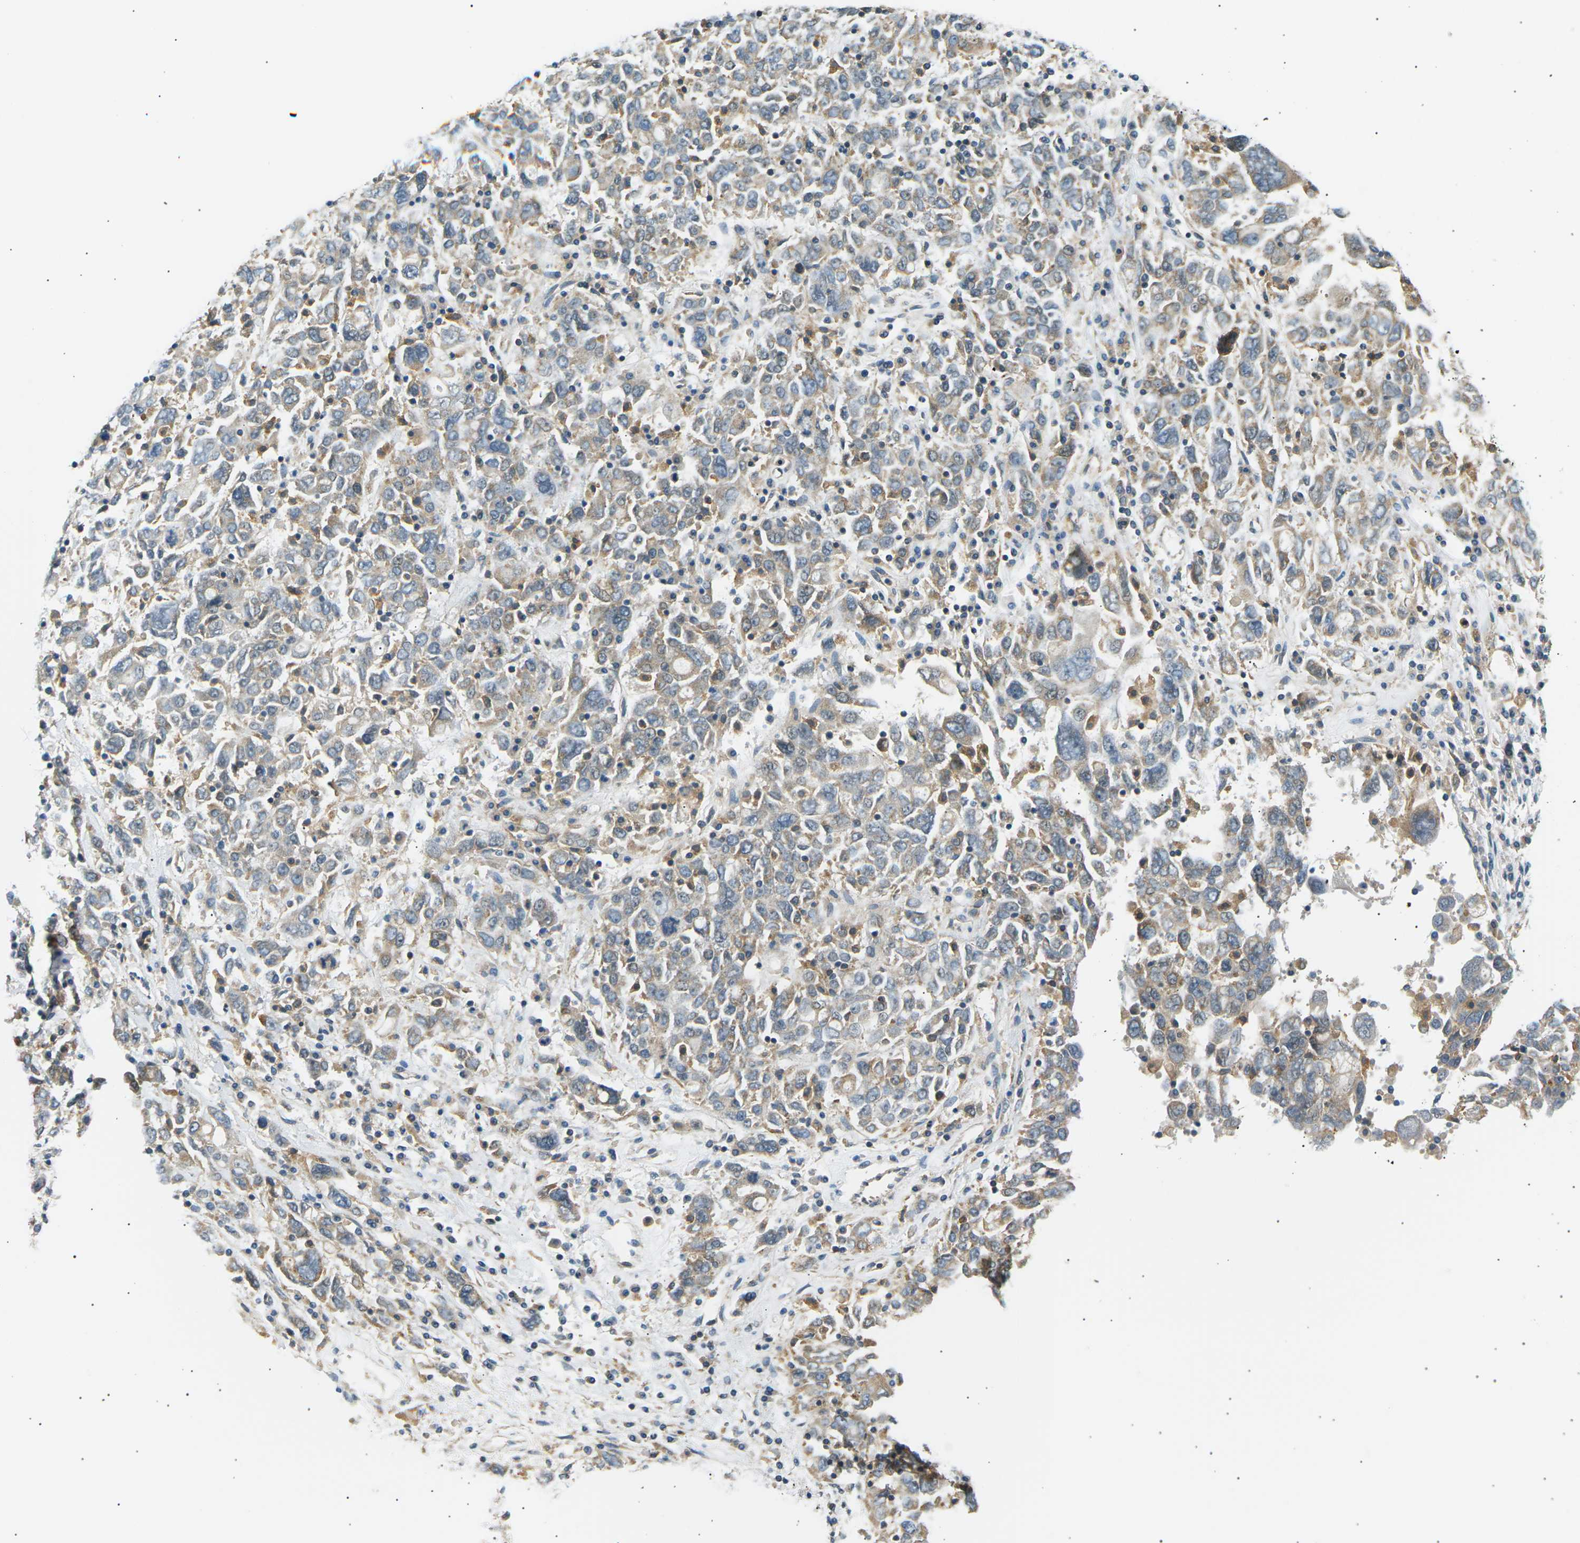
{"staining": {"intensity": "moderate", "quantity": "25%-75%", "location": "cytoplasmic/membranous"}, "tissue": "ovarian cancer", "cell_type": "Tumor cells", "image_type": "cancer", "snomed": [{"axis": "morphology", "description": "Carcinoma, endometroid"}, {"axis": "topography", "description": "Ovary"}], "caption": "DAB (3,3'-diaminobenzidine) immunohistochemical staining of ovarian cancer (endometroid carcinoma) displays moderate cytoplasmic/membranous protein positivity in about 25%-75% of tumor cells.", "gene": "TBC1D8", "patient": {"sex": "female", "age": 62}}